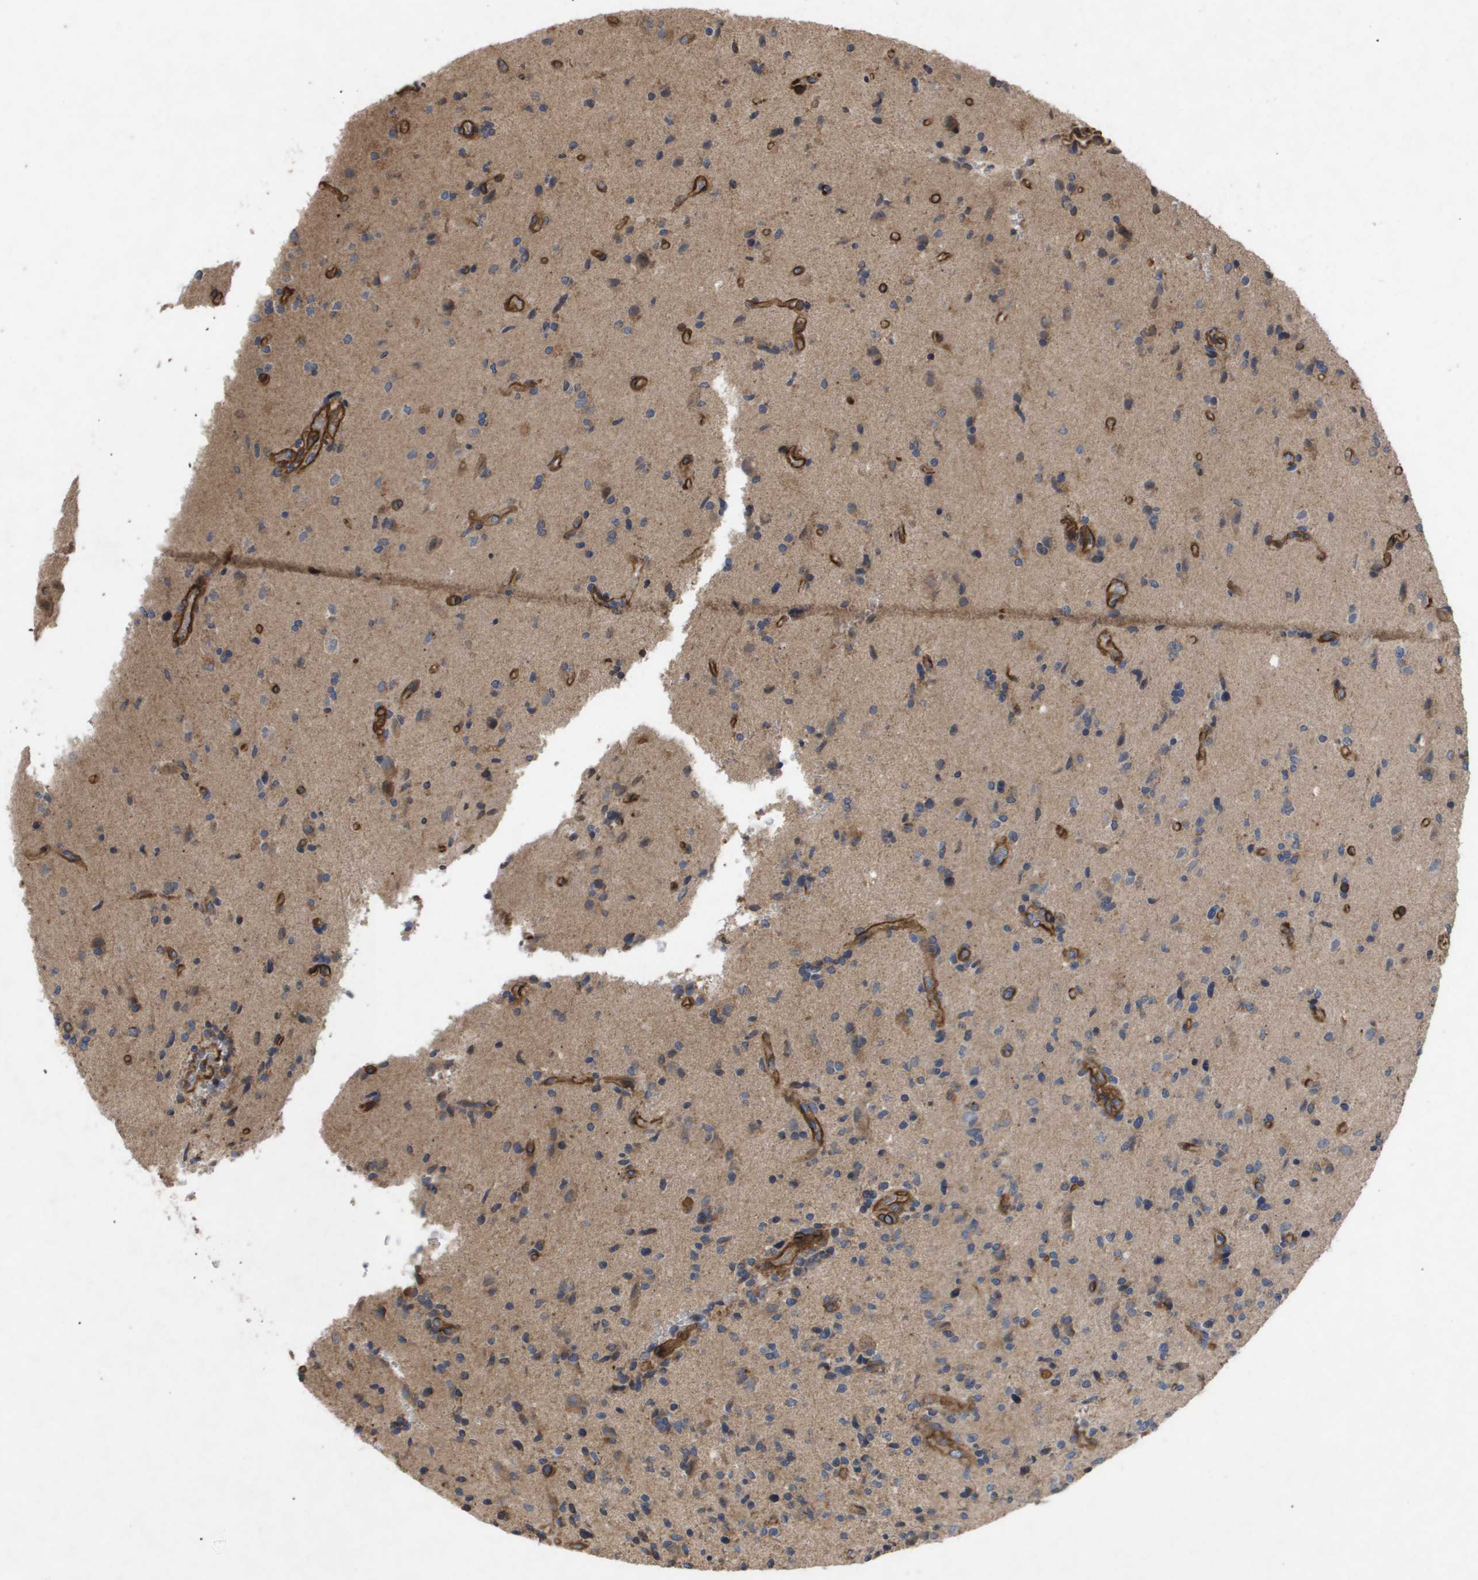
{"staining": {"intensity": "moderate", "quantity": "25%-75%", "location": "cytoplasmic/membranous"}, "tissue": "glioma", "cell_type": "Tumor cells", "image_type": "cancer", "snomed": [{"axis": "morphology", "description": "Glioma, malignant, High grade"}, {"axis": "topography", "description": "Brain"}], "caption": "A photomicrograph of human high-grade glioma (malignant) stained for a protein shows moderate cytoplasmic/membranous brown staining in tumor cells. Using DAB (brown) and hematoxylin (blue) stains, captured at high magnification using brightfield microscopy.", "gene": "TNS1", "patient": {"sex": "male", "age": 72}}